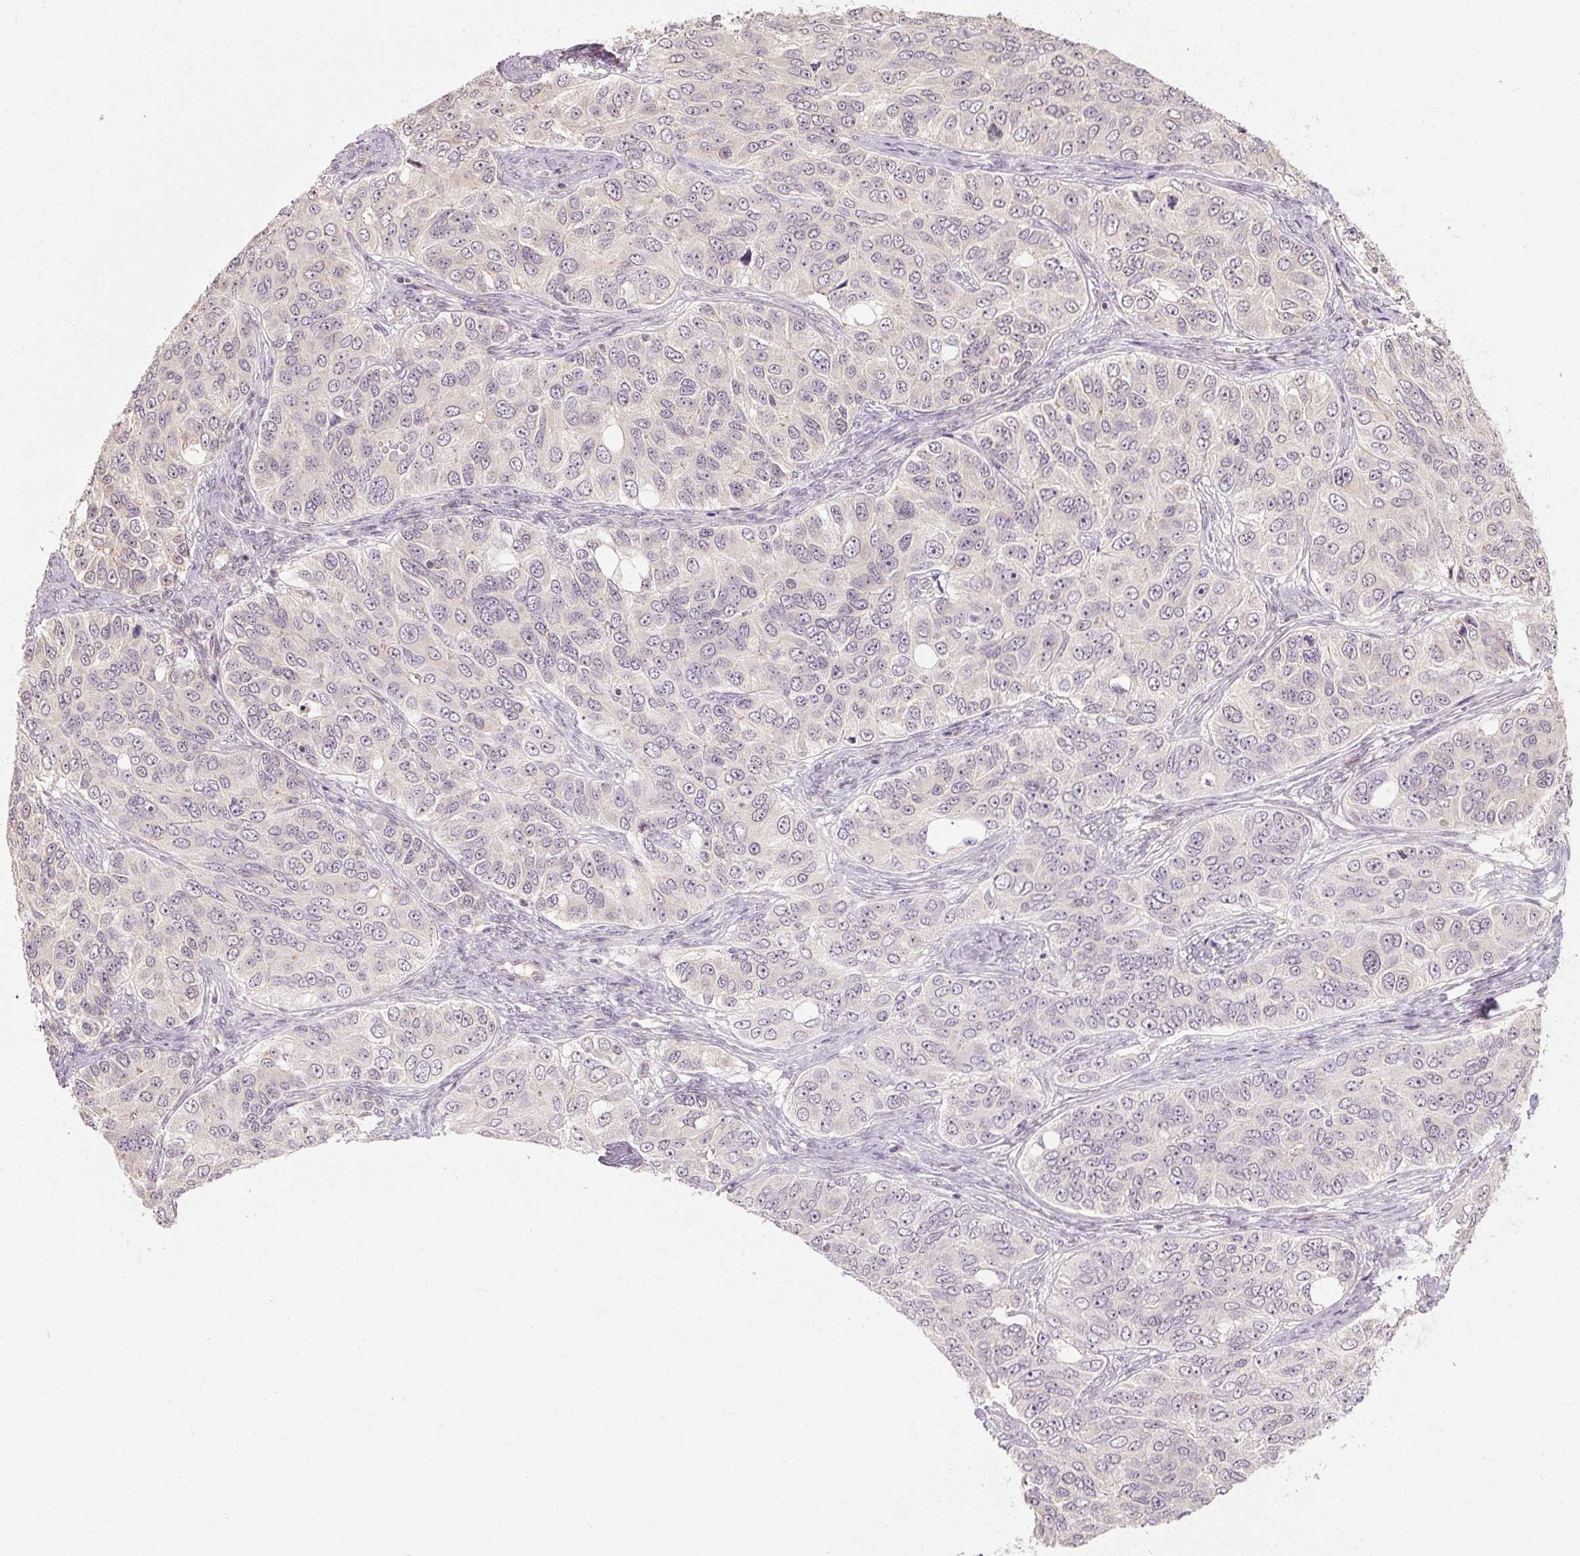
{"staining": {"intensity": "negative", "quantity": "none", "location": "none"}, "tissue": "ovarian cancer", "cell_type": "Tumor cells", "image_type": "cancer", "snomed": [{"axis": "morphology", "description": "Carcinoma, endometroid"}, {"axis": "topography", "description": "Ovary"}], "caption": "This histopathology image is of ovarian endometroid carcinoma stained with IHC to label a protein in brown with the nuclei are counter-stained blue. There is no positivity in tumor cells.", "gene": "RB1CC1", "patient": {"sex": "female", "age": 51}}